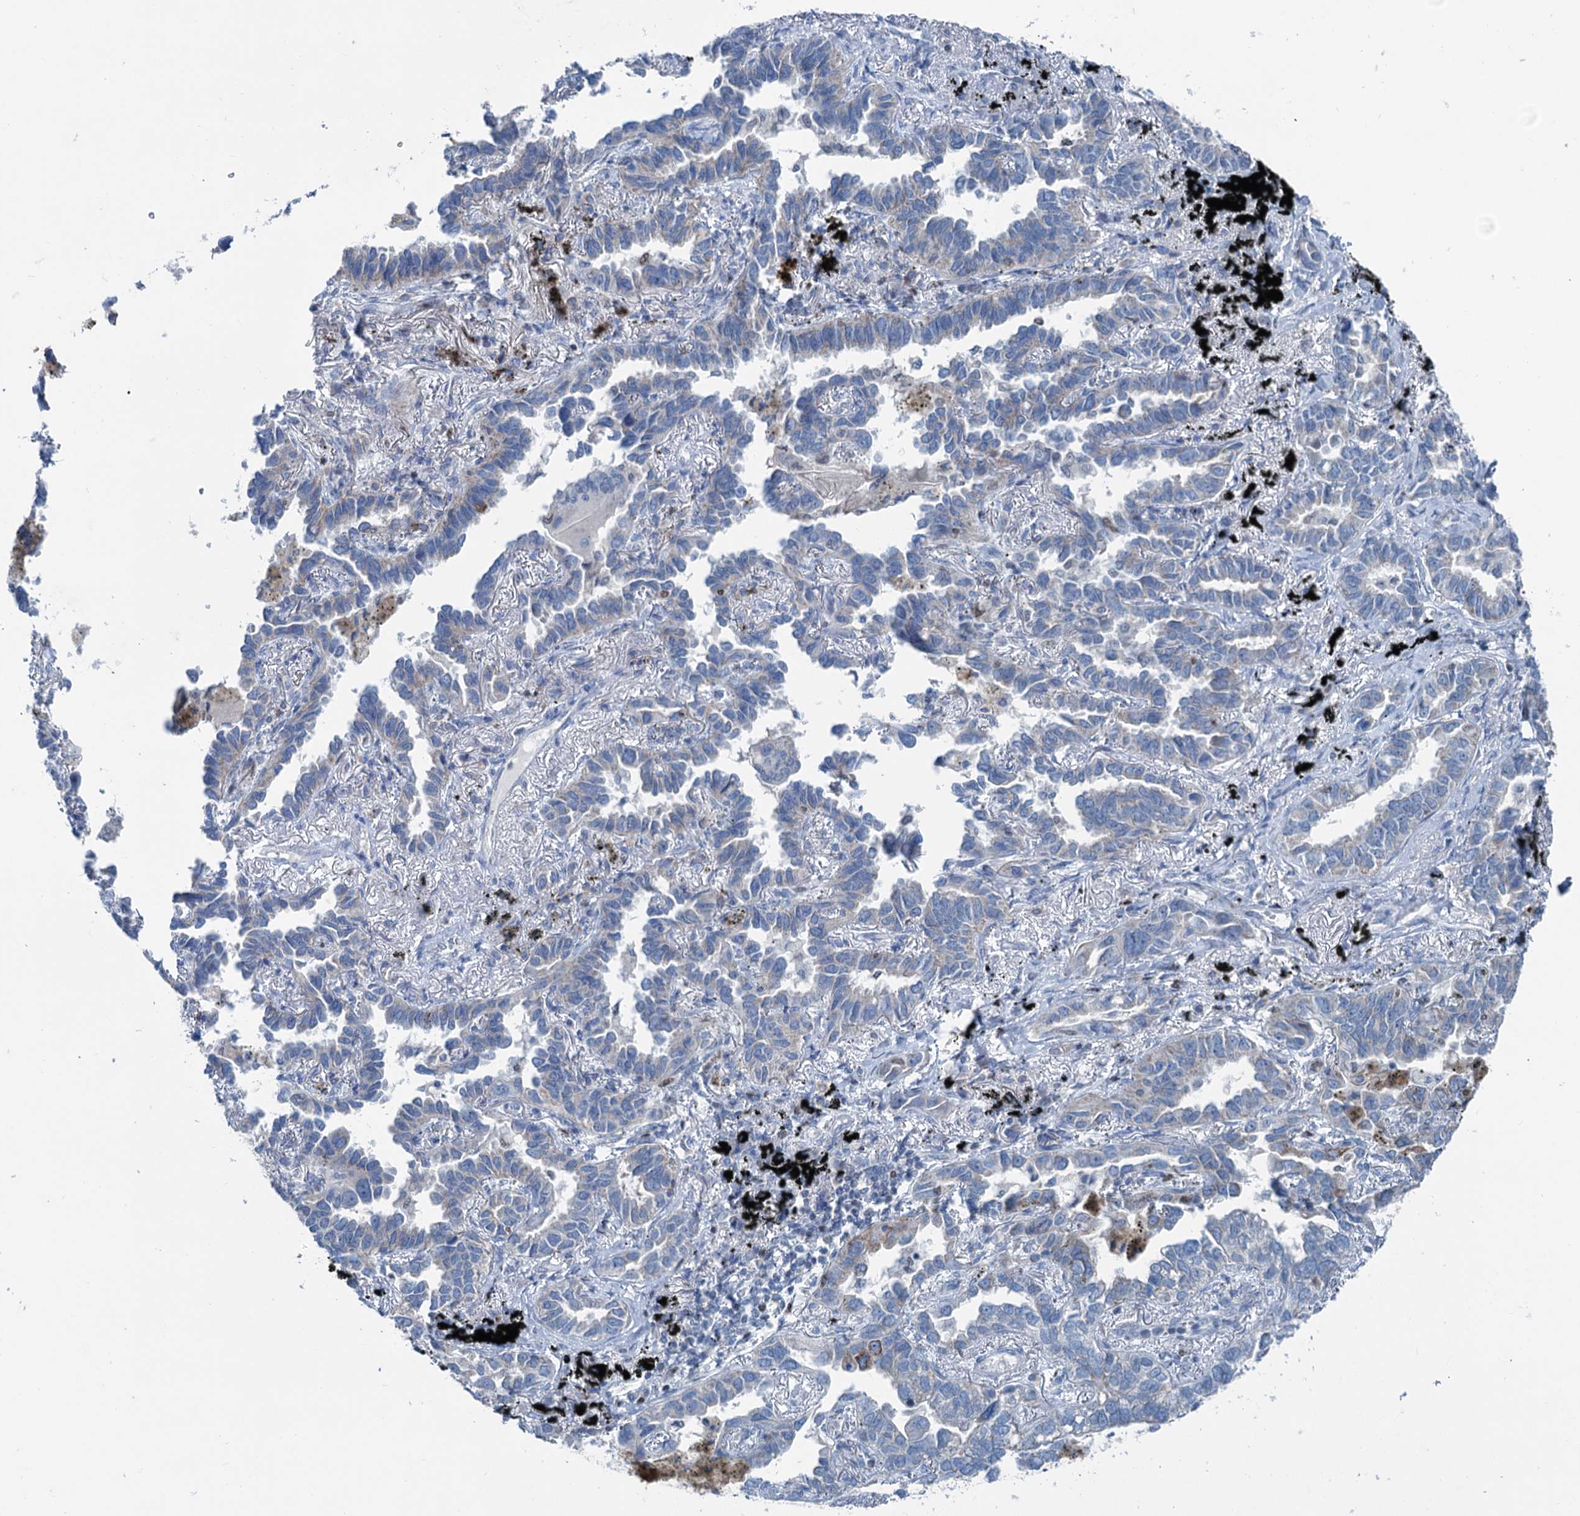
{"staining": {"intensity": "moderate", "quantity": "25%-75%", "location": "cytoplasmic/membranous"}, "tissue": "lung cancer", "cell_type": "Tumor cells", "image_type": "cancer", "snomed": [{"axis": "morphology", "description": "Adenocarcinoma, NOS"}, {"axis": "topography", "description": "Lung"}], "caption": "Lung cancer (adenocarcinoma) stained with a brown dye reveals moderate cytoplasmic/membranous positive staining in approximately 25%-75% of tumor cells.", "gene": "ELP4", "patient": {"sex": "male", "age": 67}}